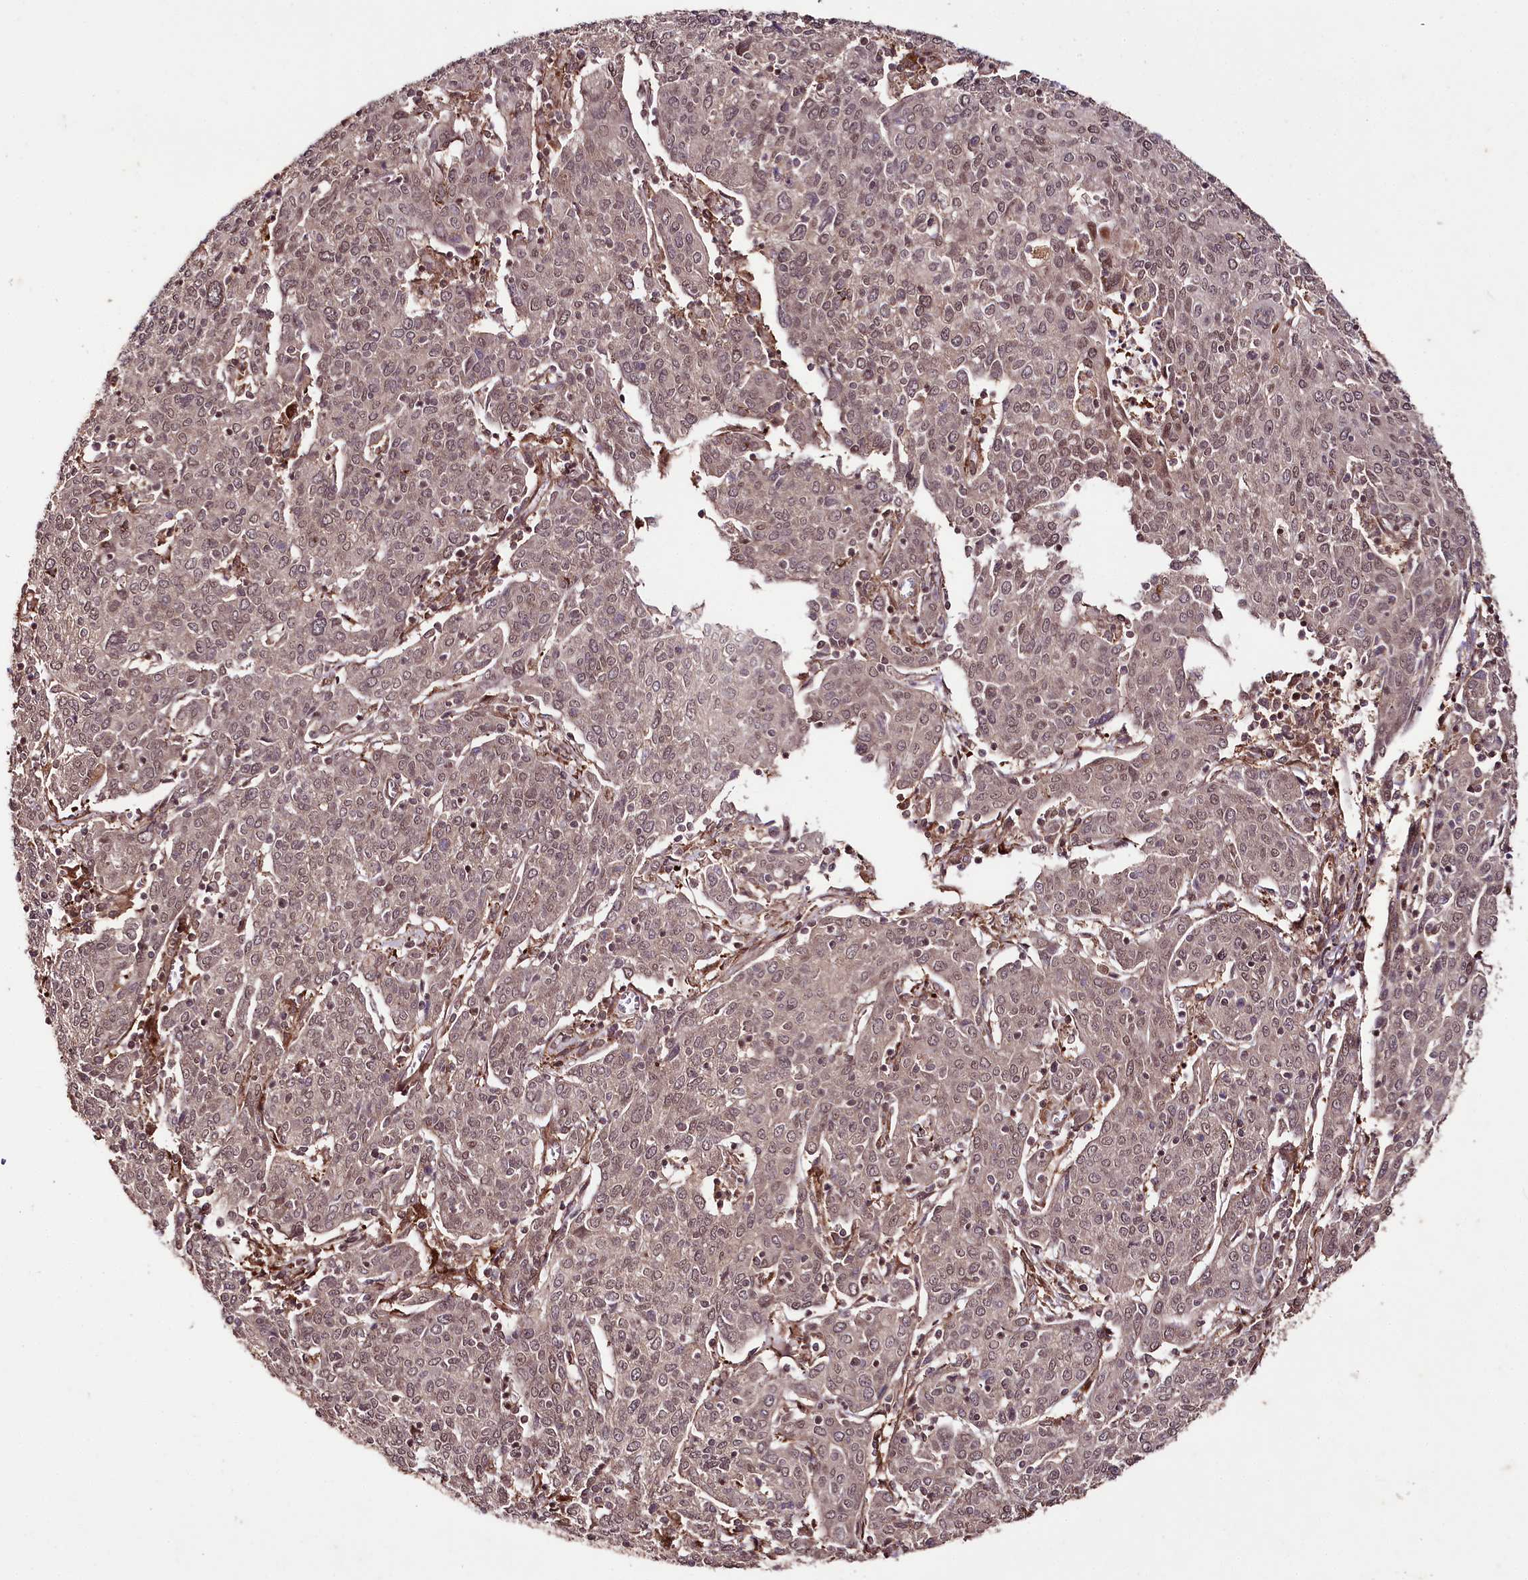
{"staining": {"intensity": "weak", "quantity": "25%-75%", "location": "cytoplasmic/membranous,nuclear"}, "tissue": "cervical cancer", "cell_type": "Tumor cells", "image_type": "cancer", "snomed": [{"axis": "morphology", "description": "Squamous cell carcinoma, NOS"}, {"axis": "topography", "description": "Cervix"}], "caption": "Immunohistochemistry image of neoplastic tissue: cervical cancer stained using immunohistochemistry demonstrates low levels of weak protein expression localized specifically in the cytoplasmic/membranous and nuclear of tumor cells, appearing as a cytoplasmic/membranous and nuclear brown color.", "gene": "PHLDB1", "patient": {"sex": "female", "age": 67}}